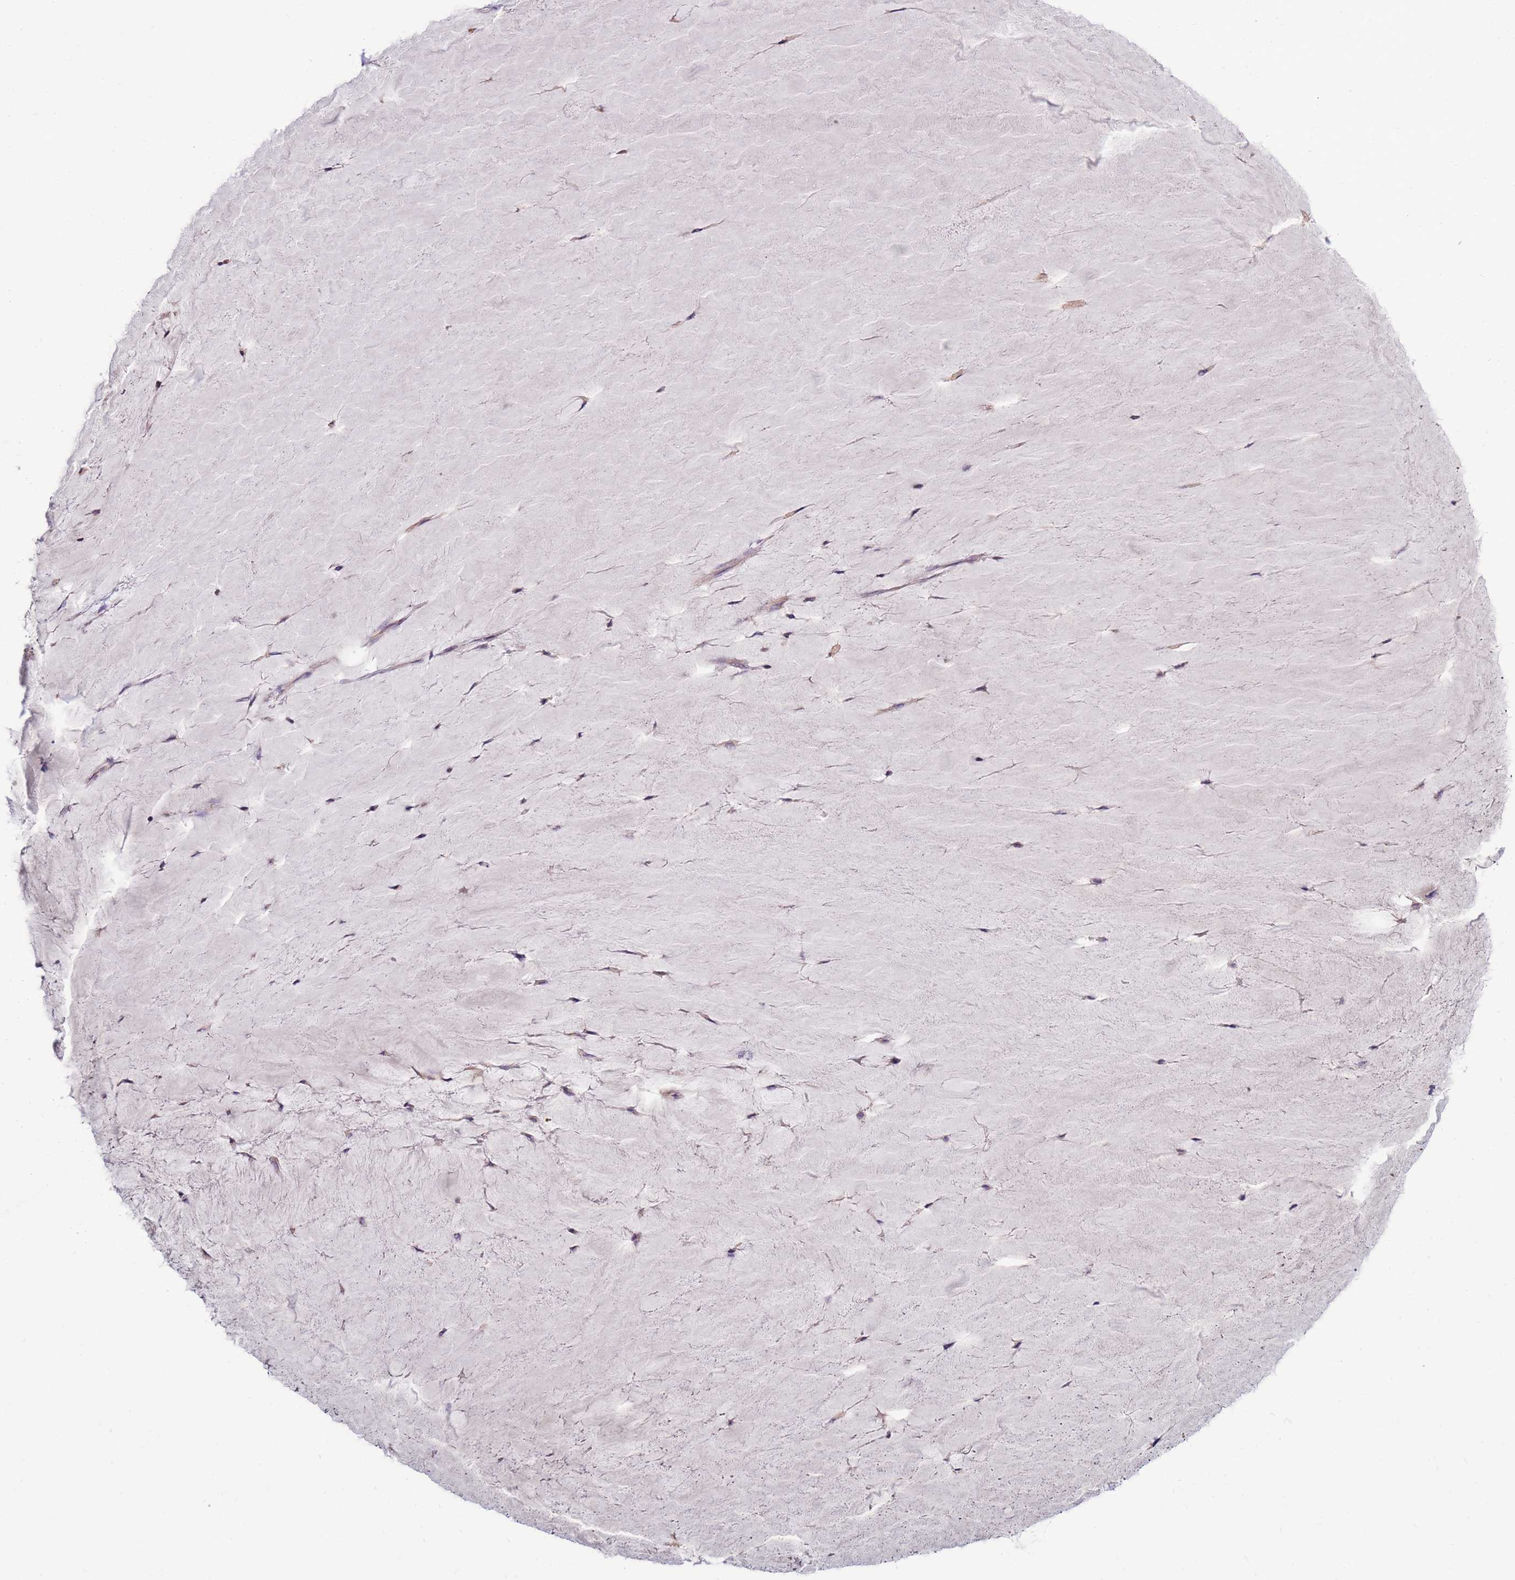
{"staining": {"intensity": "negative", "quantity": "none", "location": "none"}, "tissue": "ovarian cancer", "cell_type": "Tumor cells", "image_type": "cancer", "snomed": [{"axis": "morphology", "description": "Cystadenocarcinoma, mucinous, NOS"}, {"axis": "topography", "description": "Ovary"}], "caption": "A high-resolution micrograph shows IHC staining of ovarian cancer, which shows no significant staining in tumor cells. The staining was performed using DAB to visualize the protein expression in brown, while the nuclei were stained in blue with hematoxylin (Magnification: 20x).", "gene": "TRAPPC4", "patient": {"sex": "female", "age": 61}}